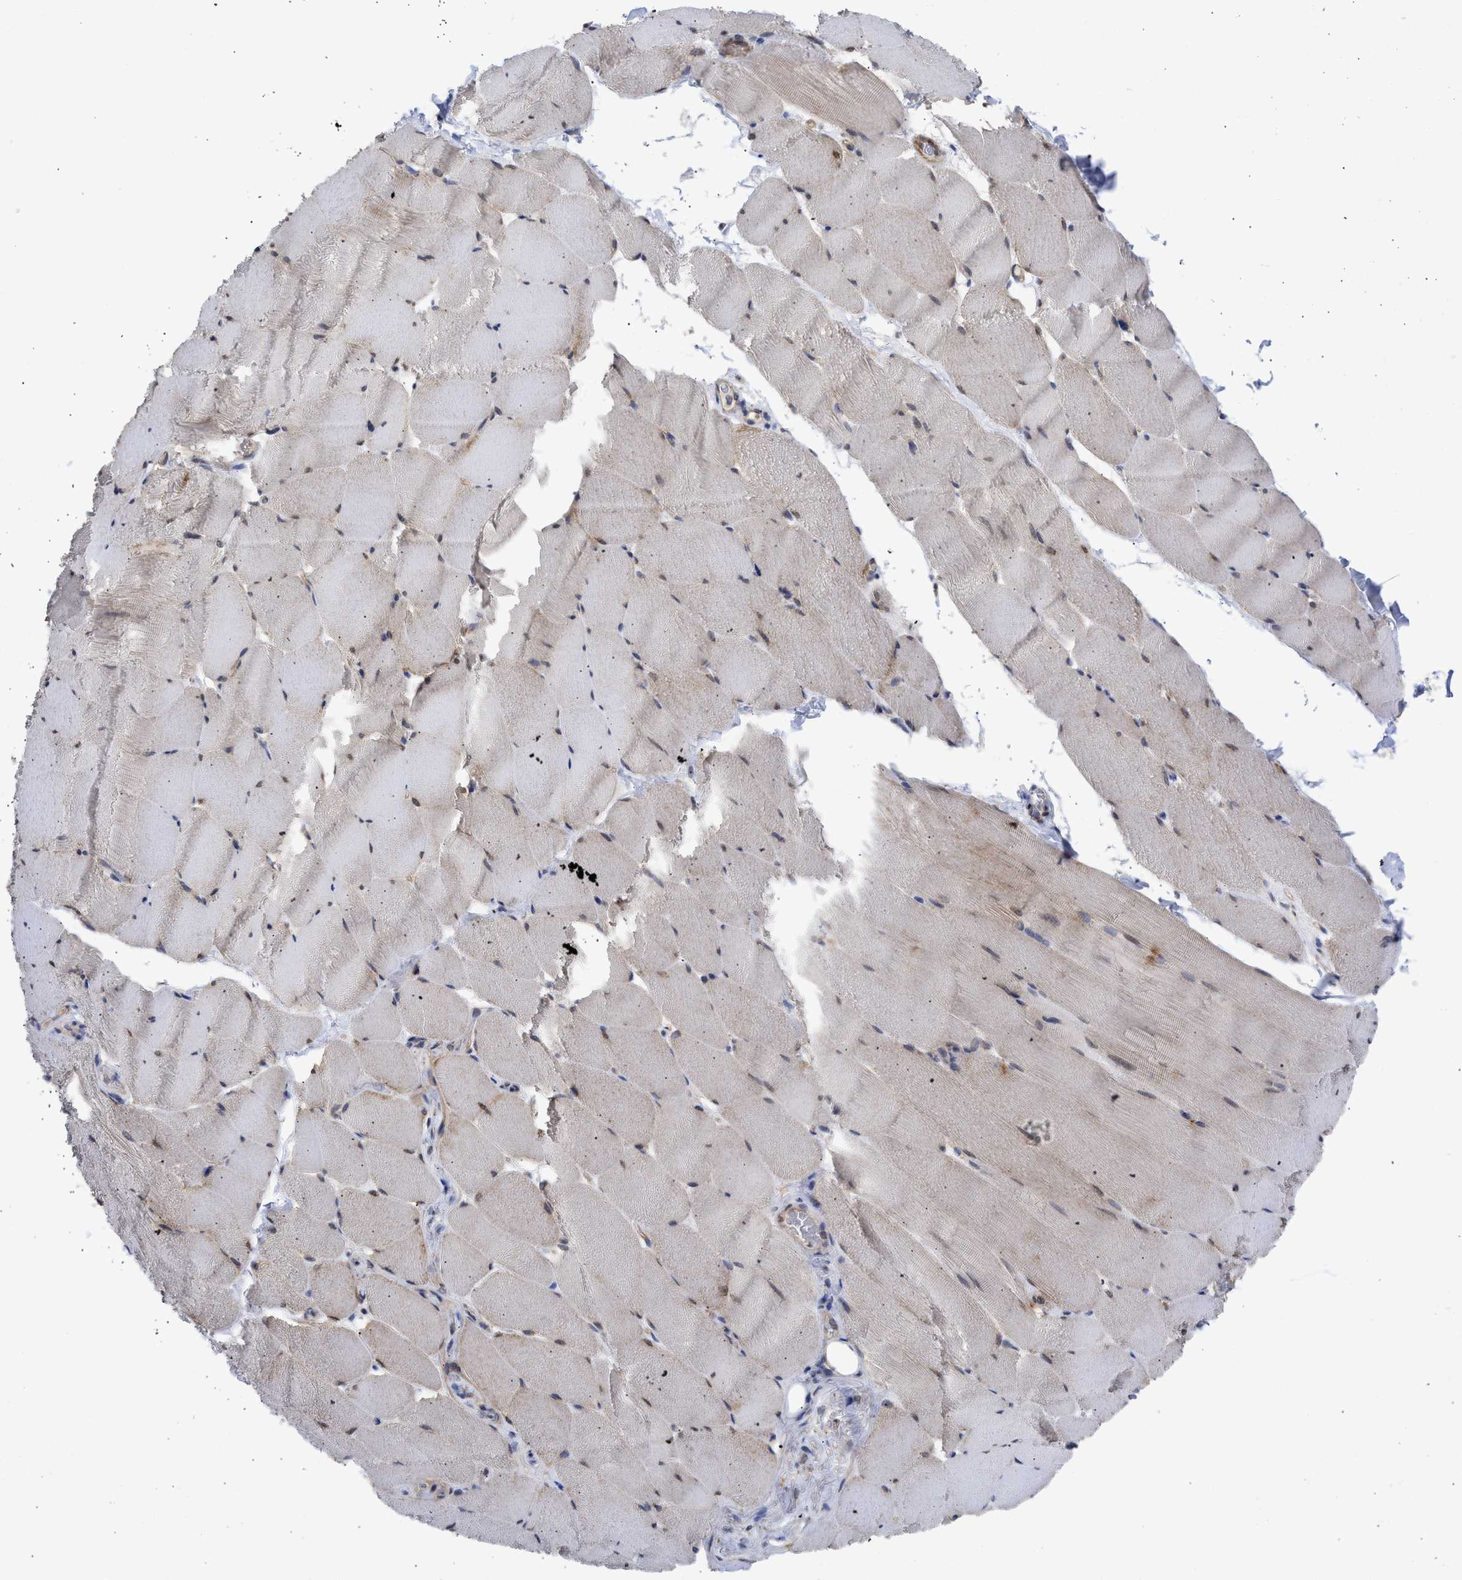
{"staining": {"intensity": "weak", "quantity": "25%-75%", "location": "cytoplasmic/membranous"}, "tissue": "skeletal muscle", "cell_type": "Myocytes", "image_type": "normal", "snomed": [{"axis": "morphology", "description": "Normal tissue, NOS"}, {"axis": "topography", "description": "Skeletal muscle"}], "caption": "Immunohistochemistry of unremarkable skeletal muscle reveals low levels of weak cytoplasmic/membranous expression in about 25%-75% of myocytes. (Stains: DAB in brown, nuclei in blue, Microscopy: brightfield microscopy at high magnification).", "gene": "THRA", "patient": {"sex": "male", "age": 62}}